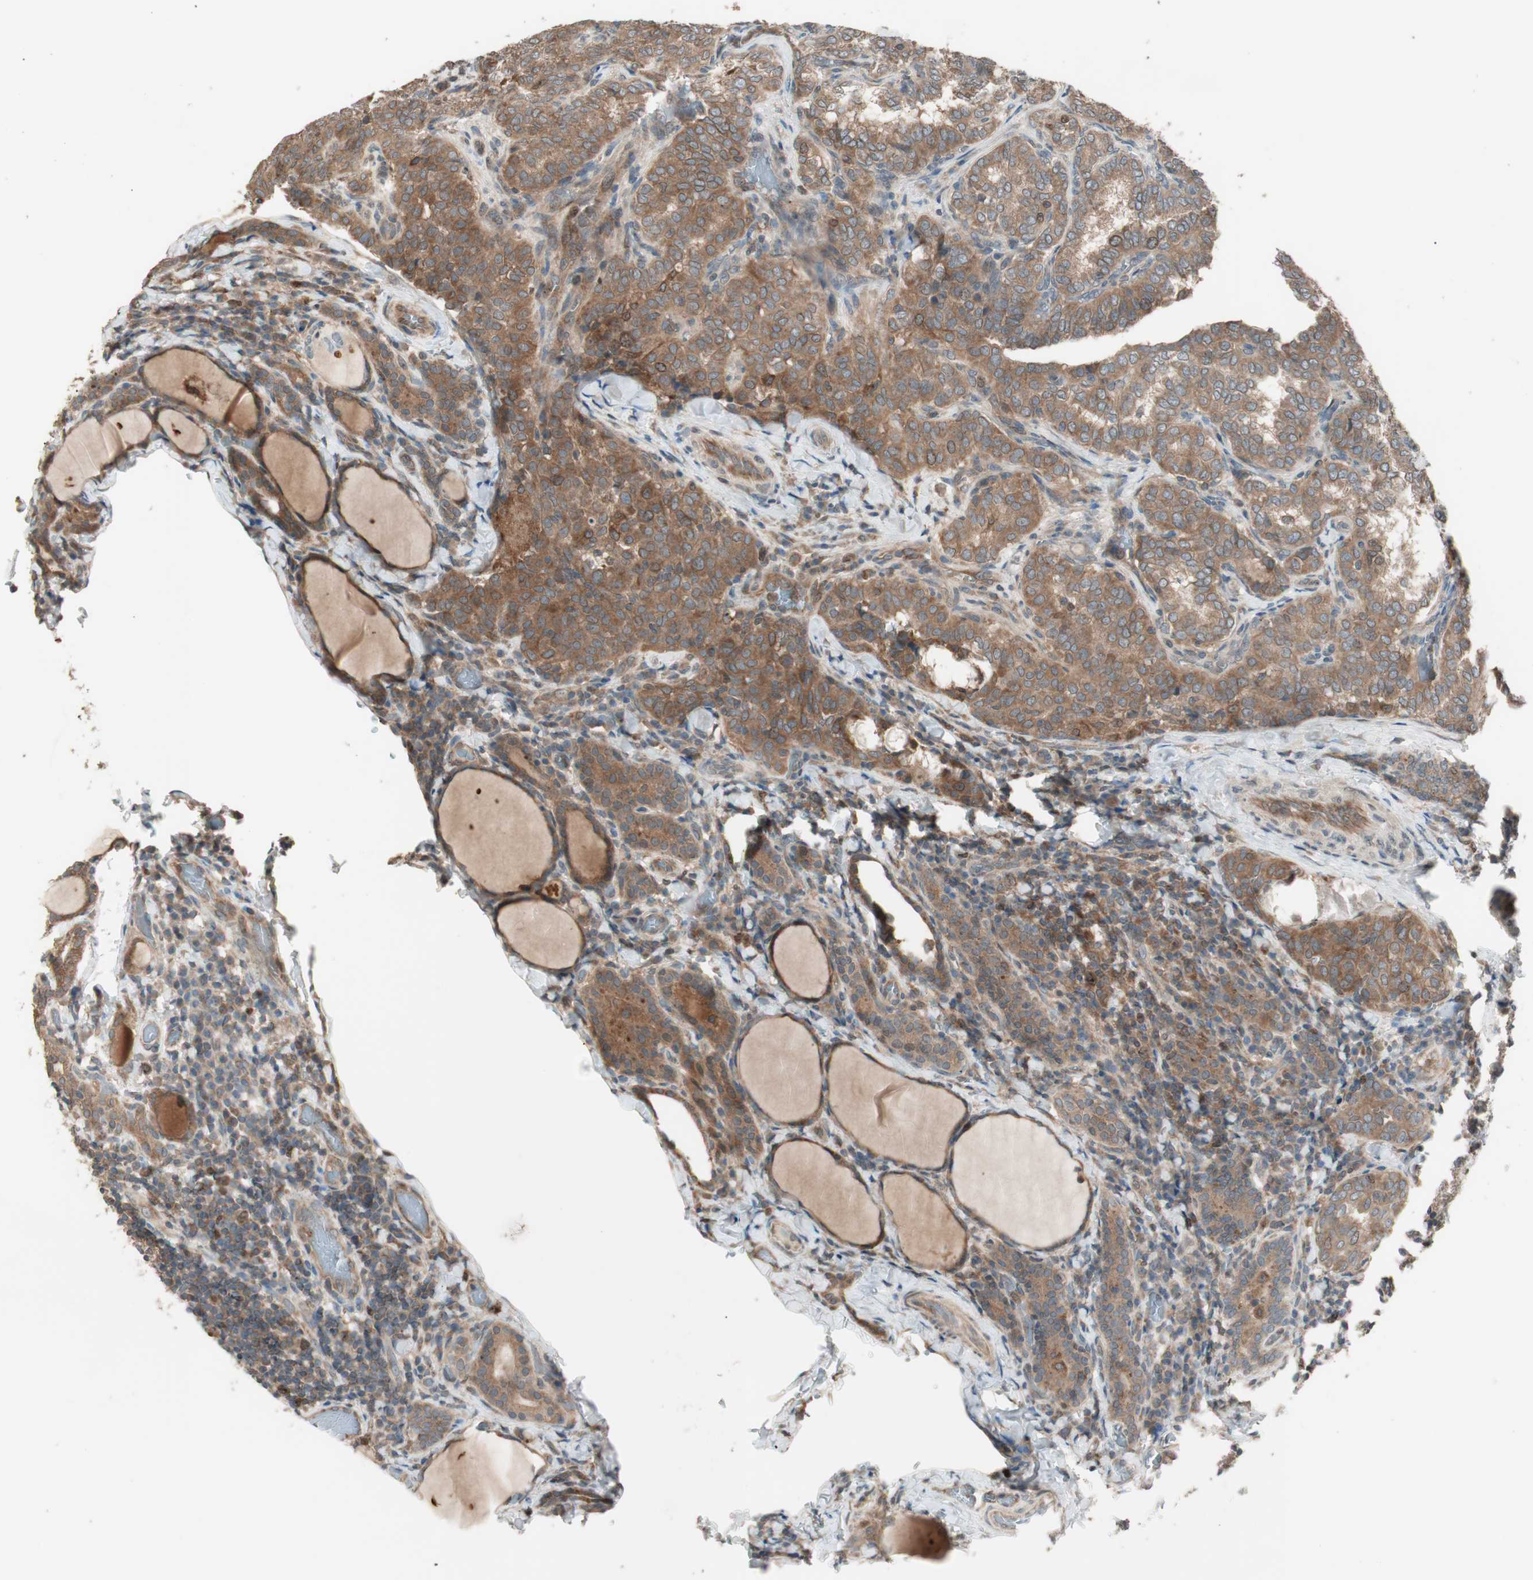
{"staining": {"intensity": "moderate", "quantity": ">75%", "location": "cytoplasmic/membranous"}, "tissue": "thyroid cancer", "cell_type": "Tumor cells", "image_type": "cancer", "snomed": [{"axis": "morphology", "description": "Normal tissue, NOS"}, {"axis": "morphology", "description": "Papillary adenocarcinoma, NOS"}, {"axis": "topography", "description": "Thyroid gland"}], "caption": "There is medium levels of moderate cytoplasmic/membranous expression in tumor cells of thyroid cancer (papillary adenocarcinoma), as demonstrated by immunohistochemical staining (brown color).", "gene": "ATP6AP2", "patient": {"sex": "female", "age": 30}}